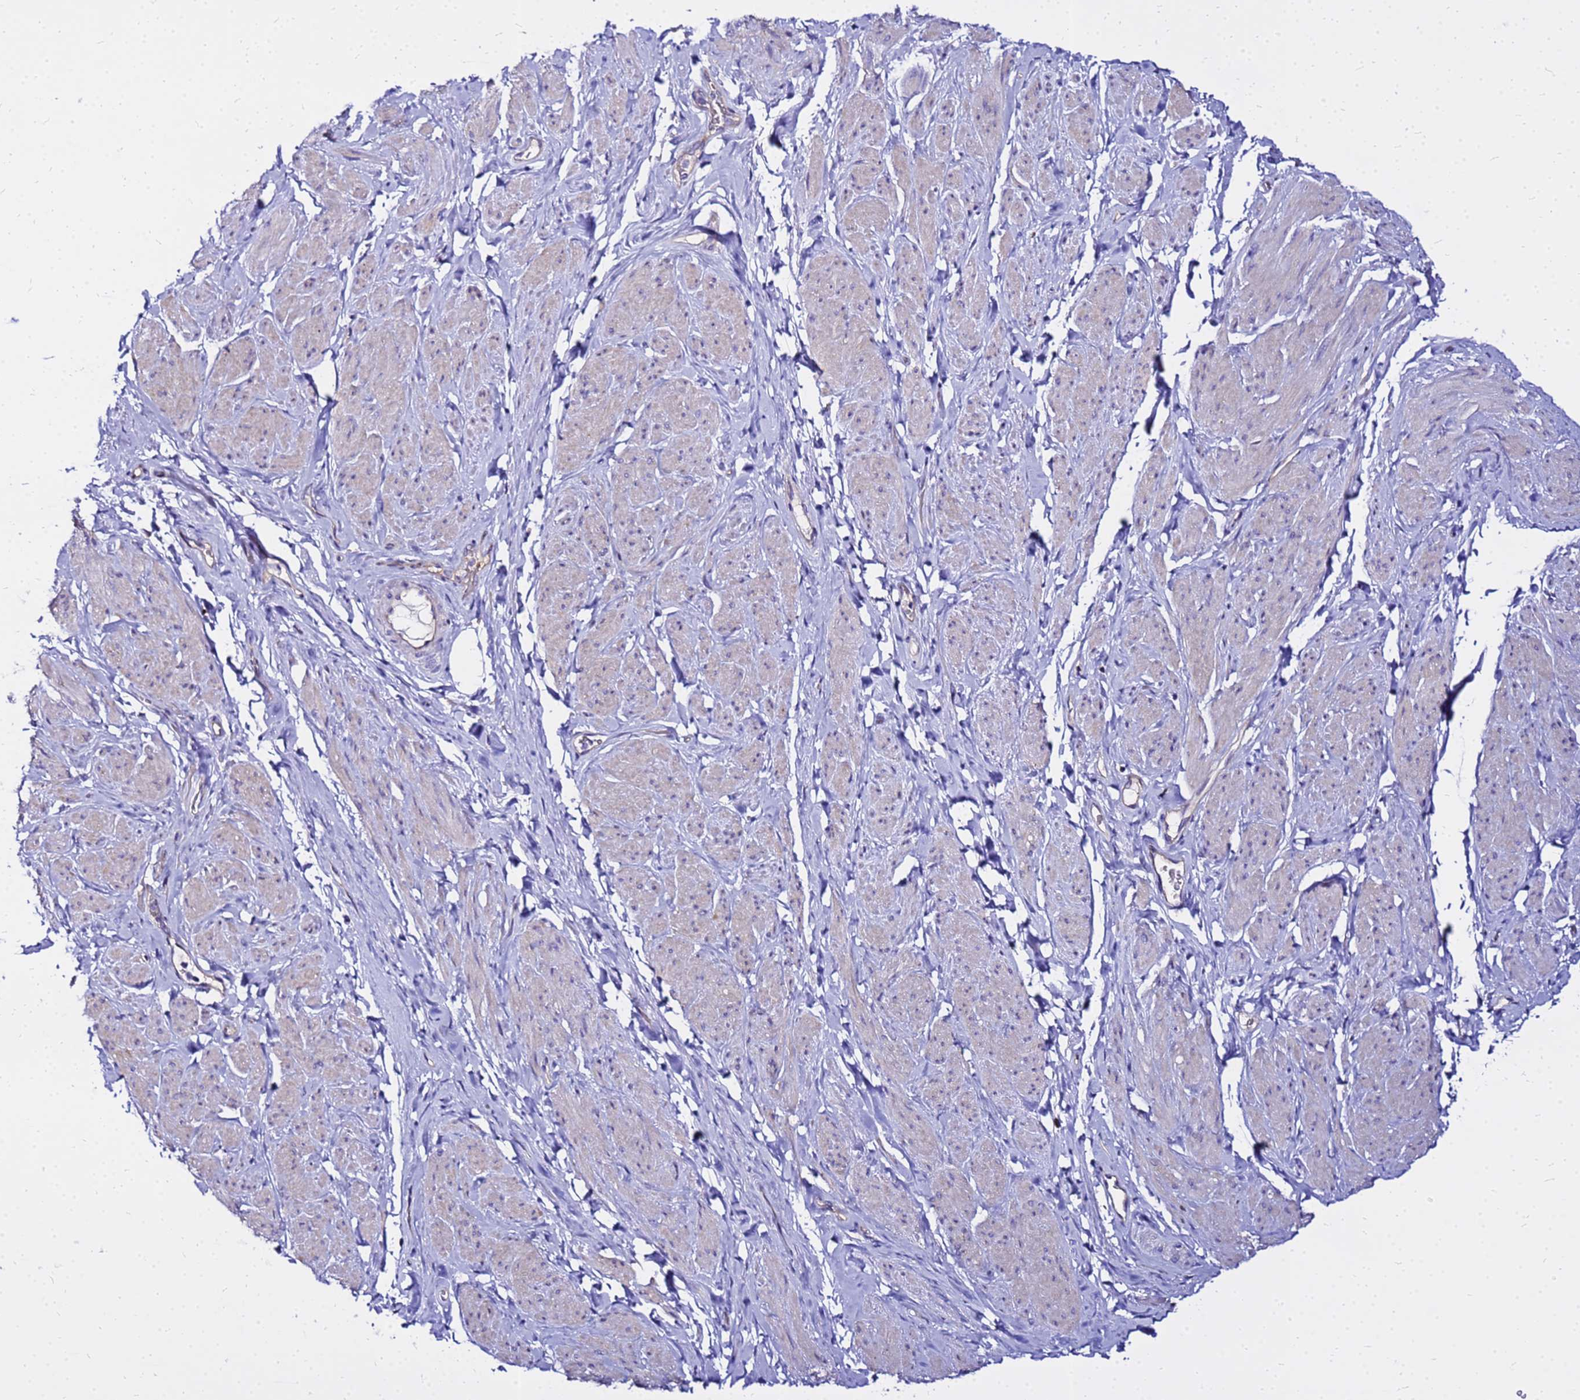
{"staining": {"intensity": "negative", "quantity": "none", "location": "none"}, "tissue": "smooth muscle", "cell_type": "Smooth muscle cells", "image_type": "normal", "snomed": [{"axis": "morphology", "description": "Normal tissue, NOS"}, {"axis": "topography", "description": "Smooth muscle"}, {"axis": "topography", "description": "Peripheral nerve tissue"}], "caption": "Smooth muscle cells are negative for brown protein staining in benign smooth muscle. Brightfield microscopy of immunohistochemistry stained with DAB (3,3'-diaminobenzidine) (brown) and hematoxylin (blue), captured at high magnification.", "gene": "HERC5", "patient": {"sex": "male", "age": 69}}